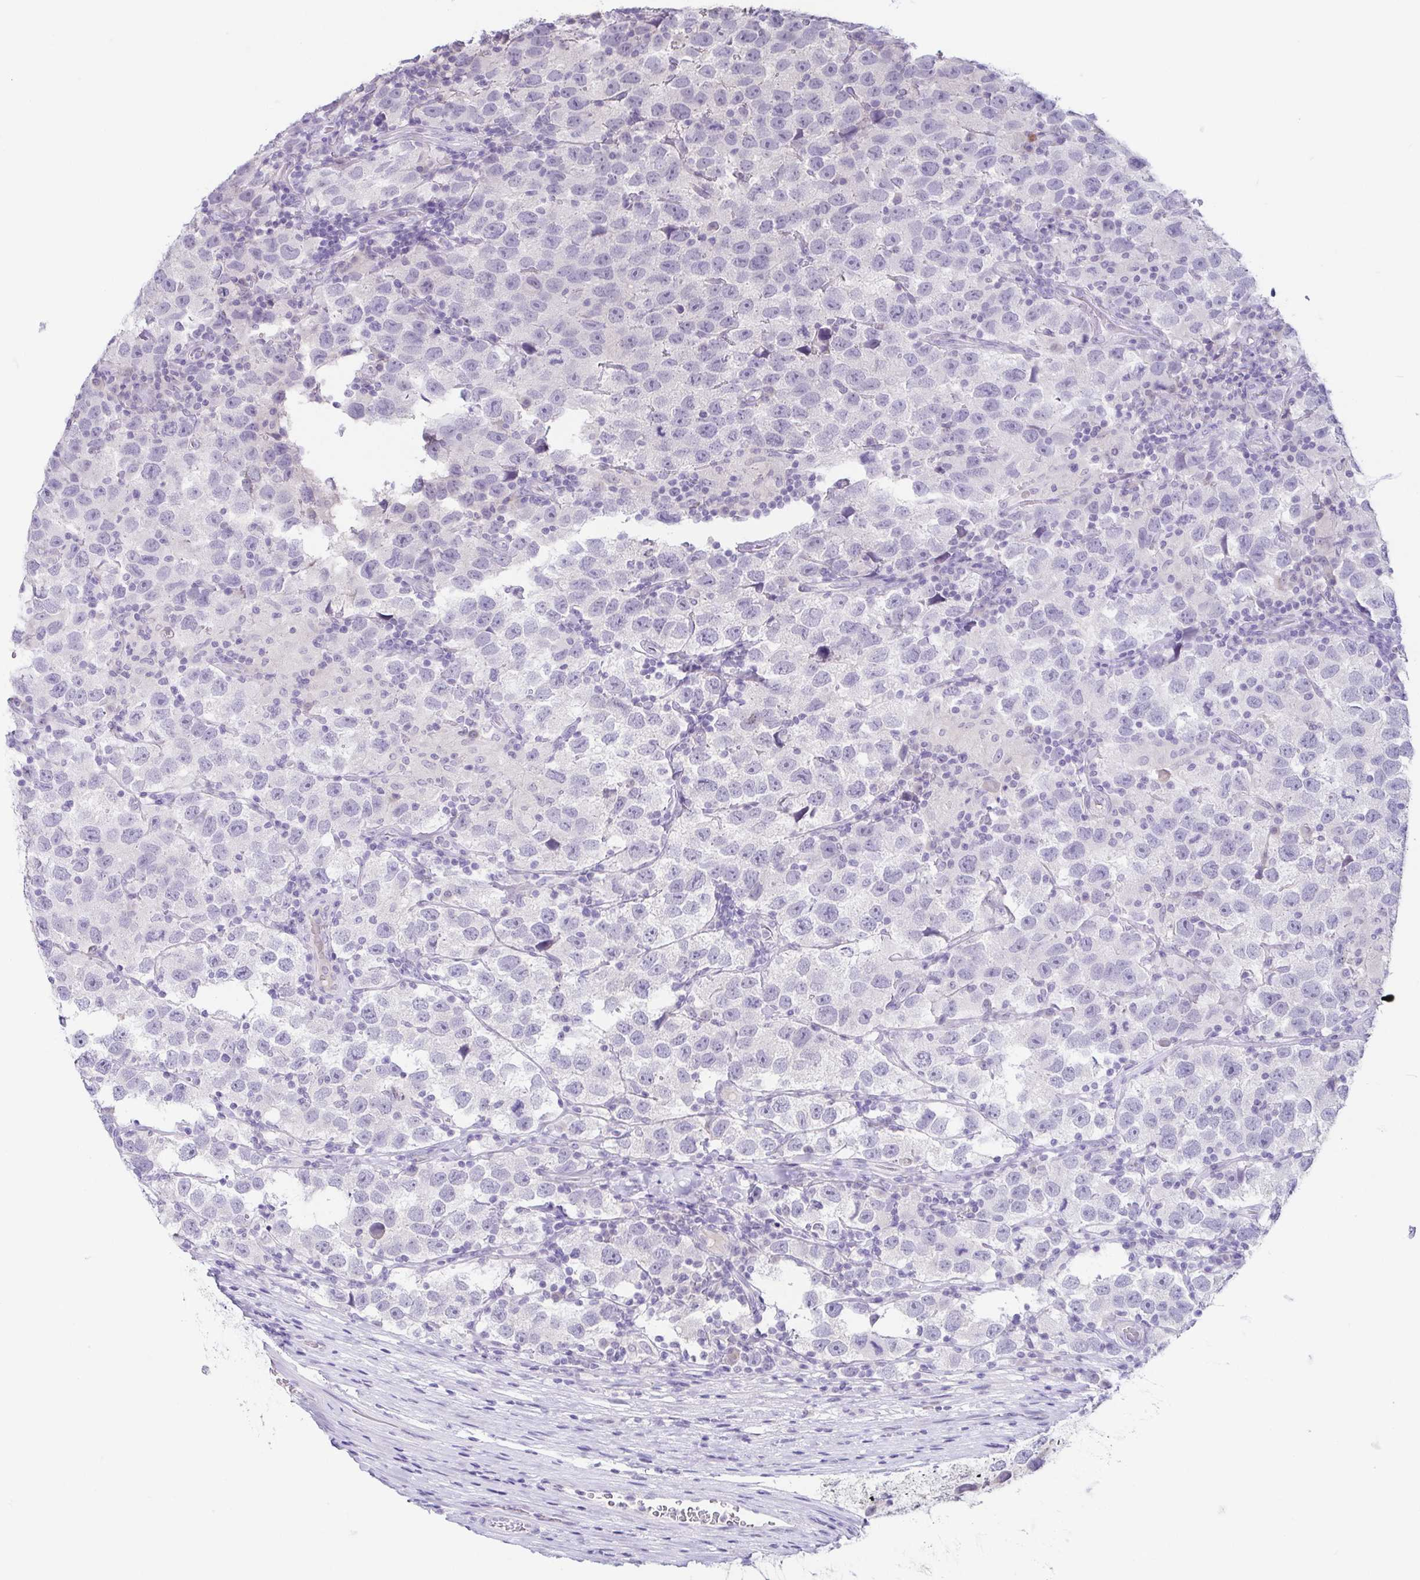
{"staining": {"intensity": "negative", "quantity": "none", "location": "none"}, "tissue": "testis cancer", "cell_type": "Tumor cells", "image_type": "cancer", "snomed": [{"axis": "morphology", "description": "Seminoma, NOS"}, {"axis": "topography", "description": "Testis"}], "caption": "This histopathology image is of testis cancer stained with immunohistochemistry to label a protein in brown with the nuclei are counter-stained blue. There is no staining in tumor cells.", "gene": "TP73", "patient": {"sex": "male", "age": 26}}